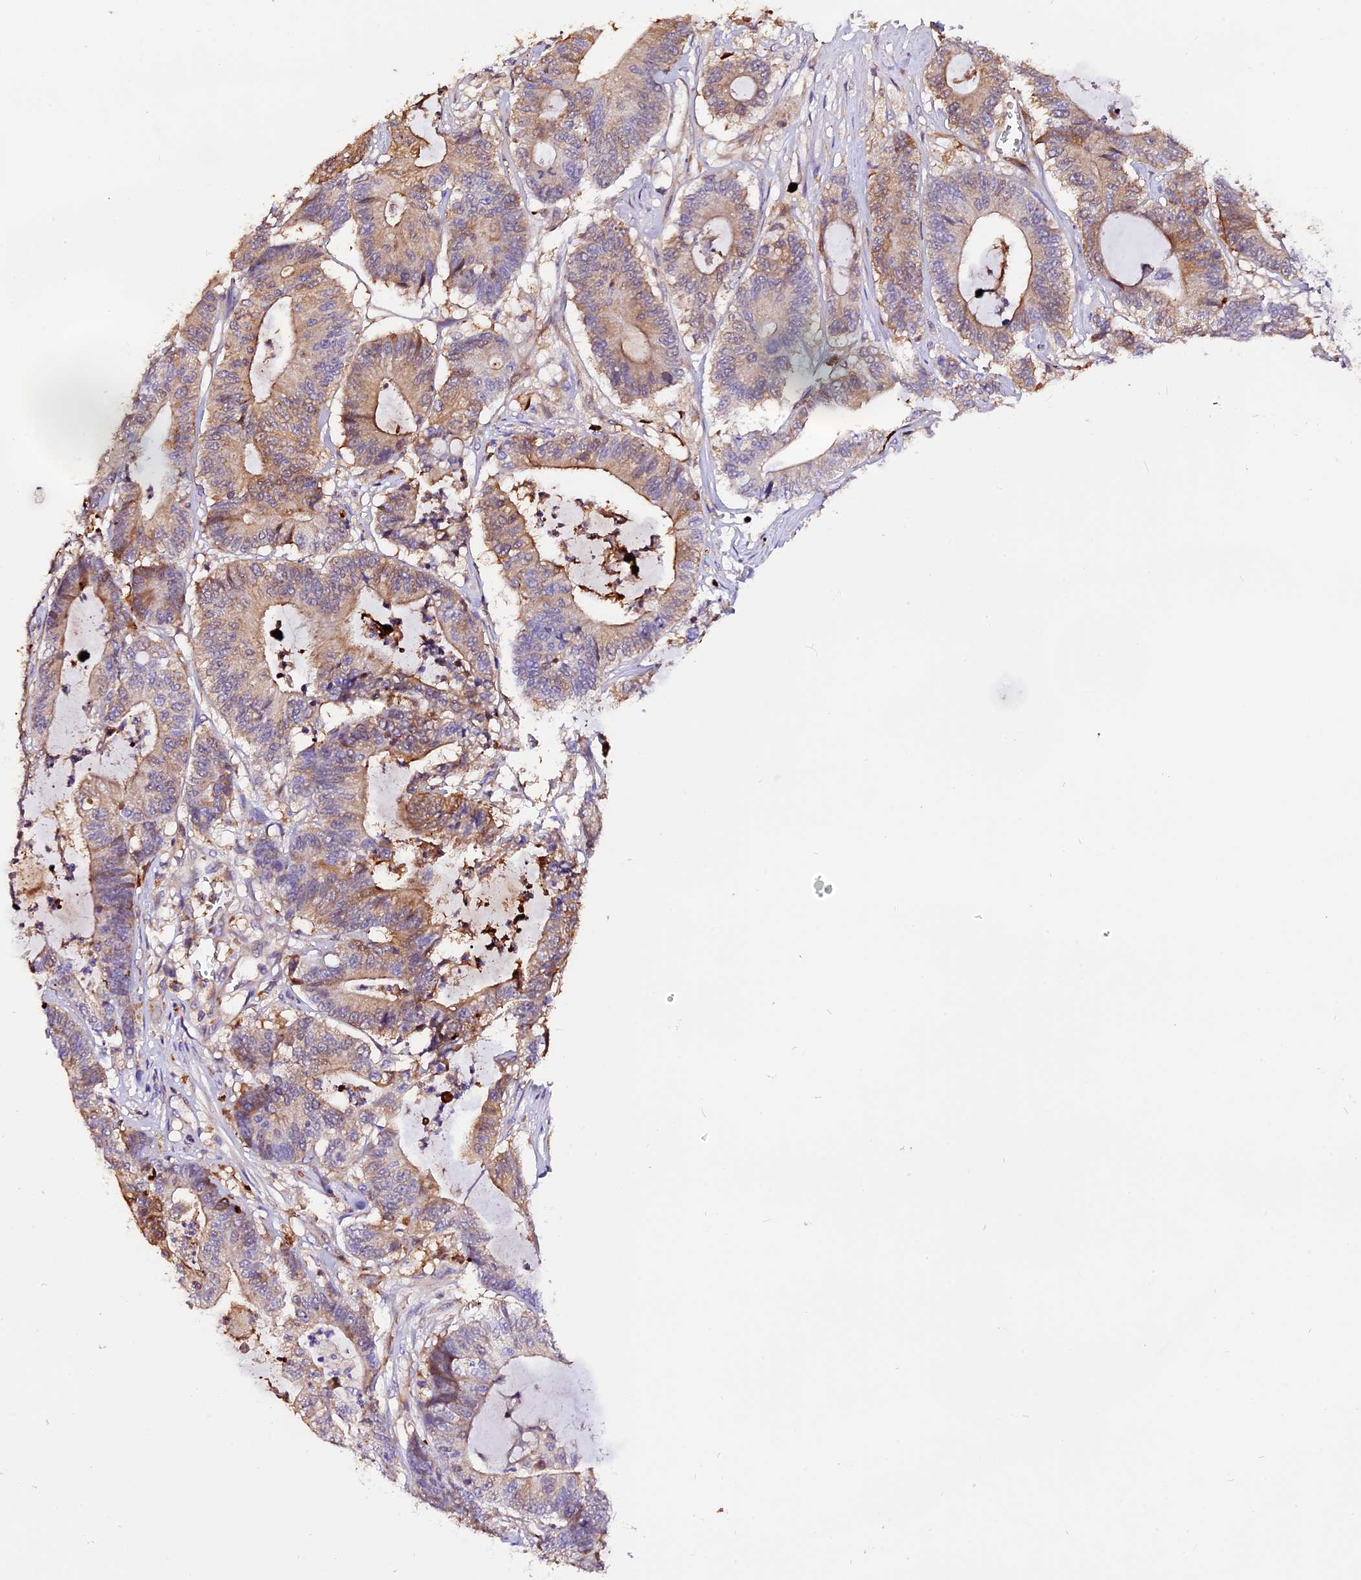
{"staining": {"intensity": "moderate", "quantity": "25%-75%", "location": "cytoplasmic/membranous"}, "tissue": "colorectal cancer", "cell_type": "Tumor cells", "image_type": "cancer", "snomed": [{"axis": "morphology", "description": "Adenocarcinoma, NOS"}, {"axis": "topography", "description": "Colon"}], "caption": "Protein staining reveals moderate cytoplasmic/membranous positivity in about 25%-75% of tumor cells in adenocarcinoma (colorectal).", "gene": "MAP3K7CL", "patient": {"sex": "female", "age": 84}}